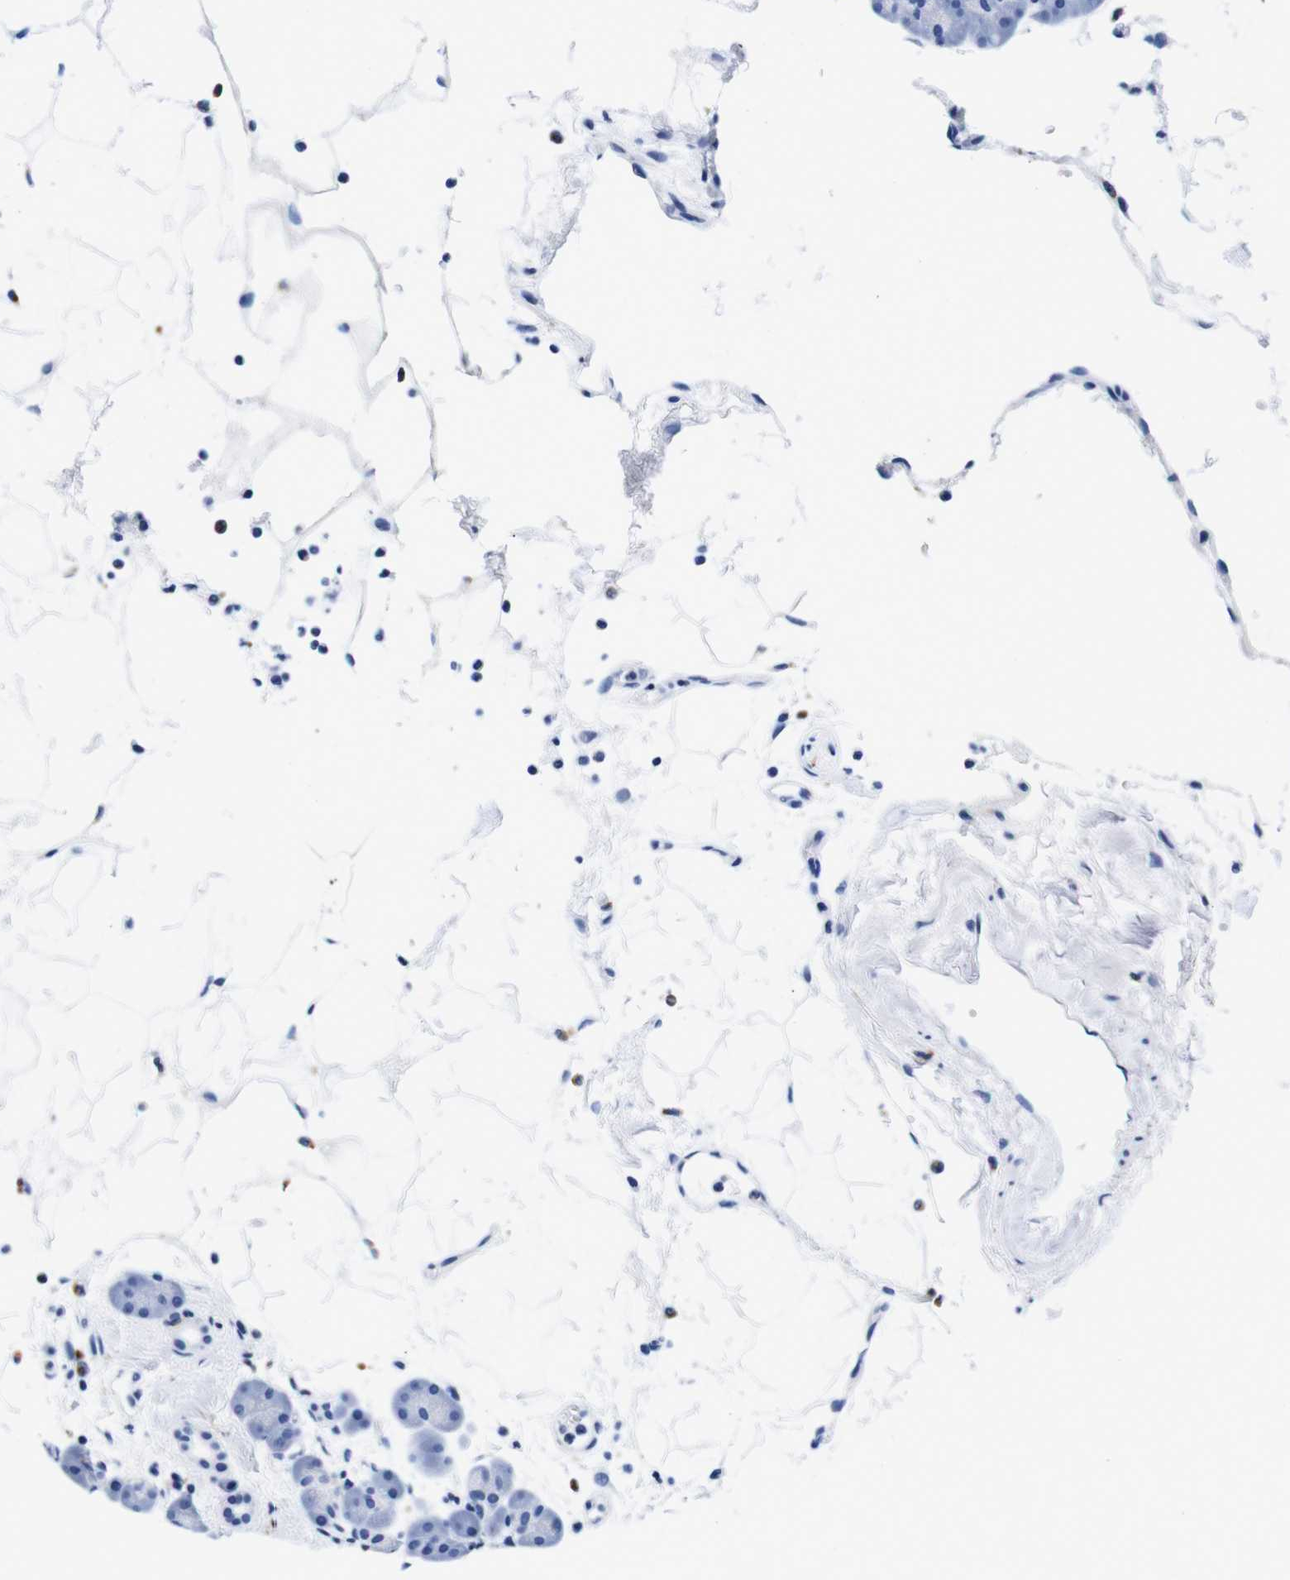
{"staining": {"intensity": "negative", "quantity": "none", "location": "none"}, "tissue": "pancreas", "cell_type": "Exocrine glandular cells", "image_type": "normal", "snomed": [{"axis": "morphology", "description": "Normal tissue, NOS"}, {"axis": "topography", "description": "Pancreas"}], "caption": "There is no significant positivity in exocrine glandular cells of pancreas. (Stains: DAB IHC with hematoxylin counter stain, Microscopy: brightfield microscopy at high magnification).", "gene": "ENSG00000248993", "patient": {"sex": "male", "age": 66}}